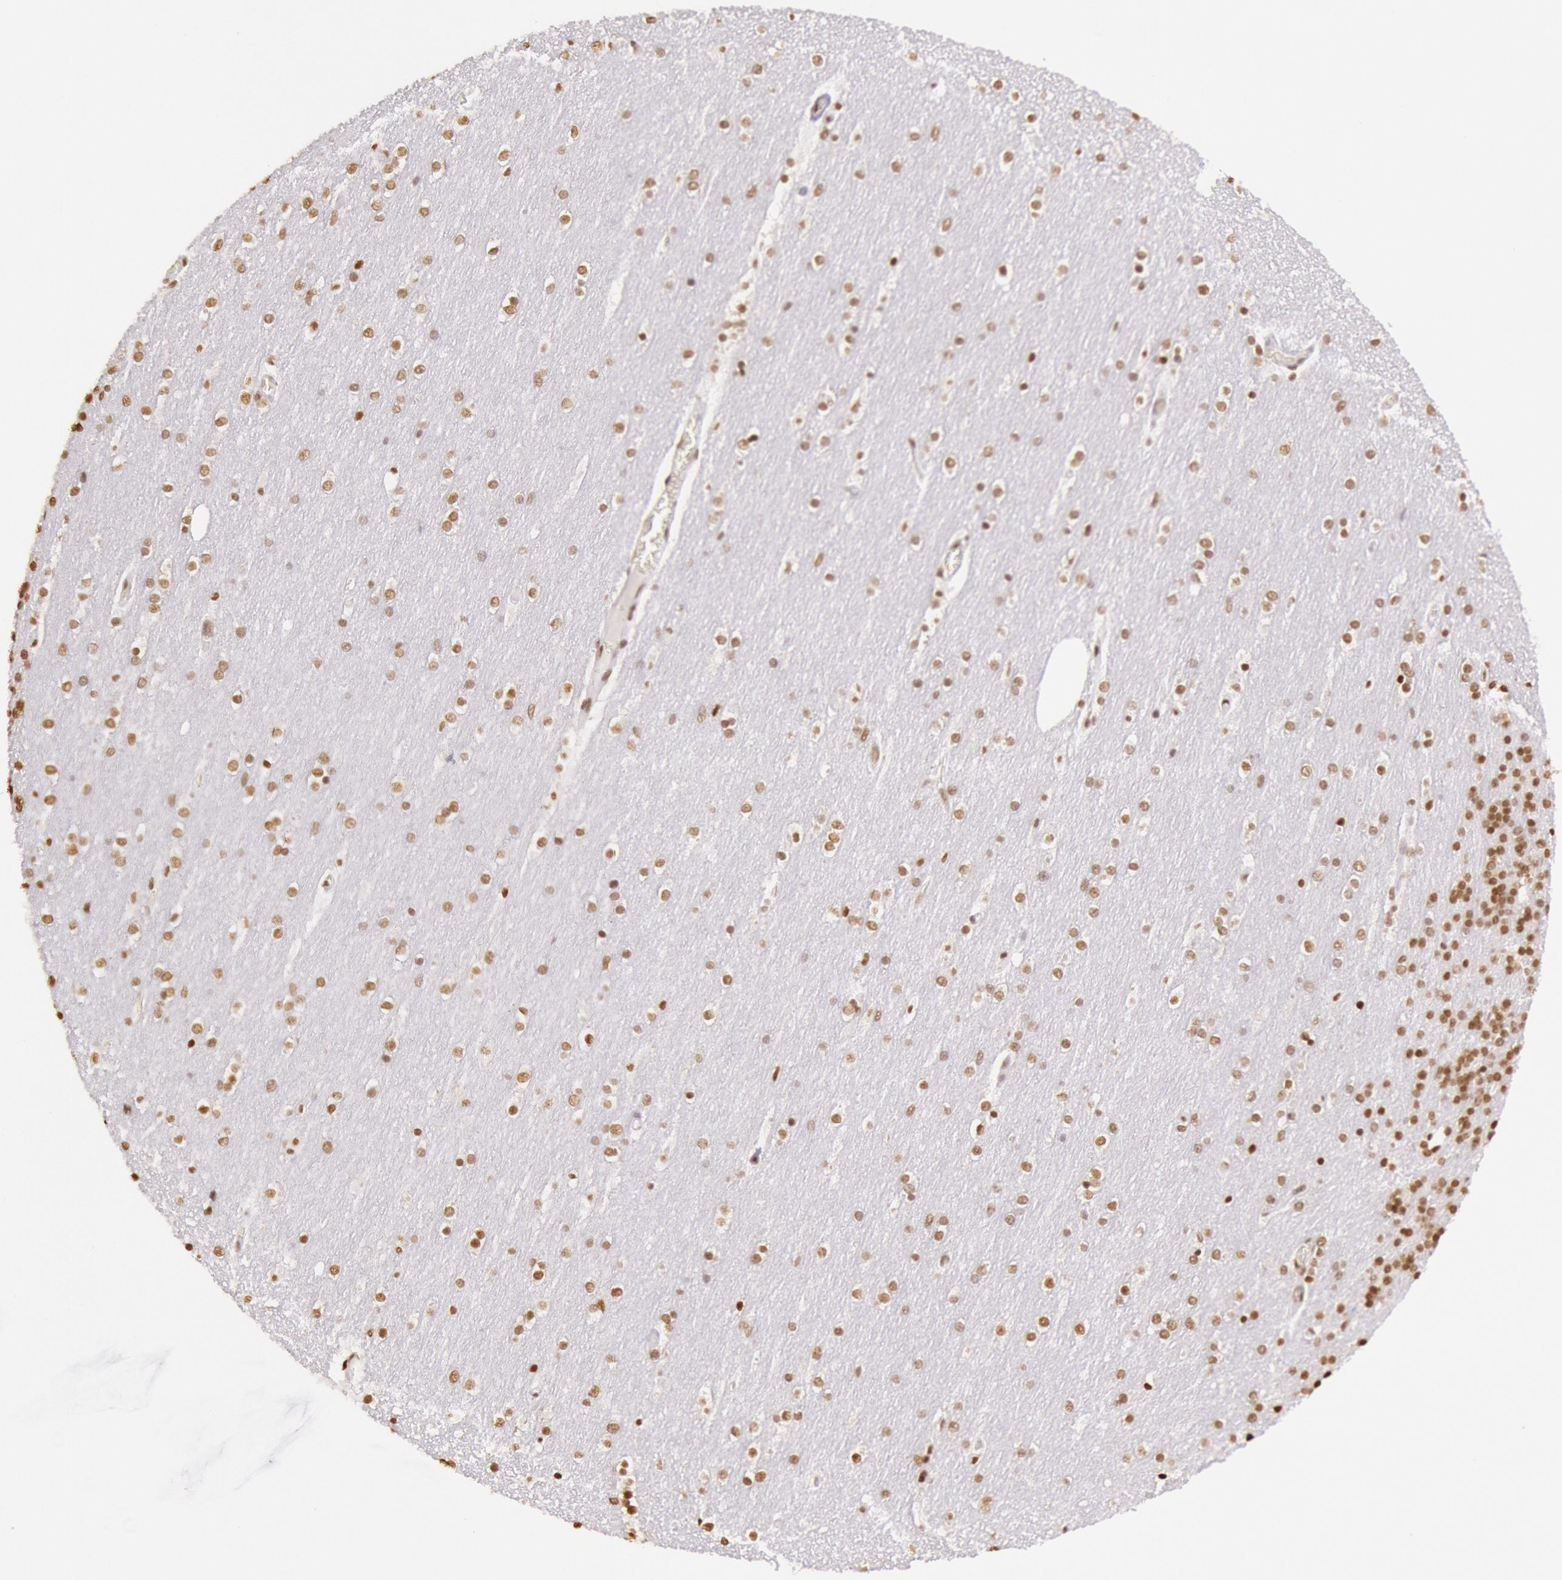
{"staining": {"intensity": "strong", "quantity": ">75%", "location": "nuclear"}, "tissue": "cerebellum", "cell_type": "Cells in granular layer", "image_type": "normal", "snomed": [{"axis": "morphology", "description": "Normal tissue, NOS"}, {"axis": "topography", "description": "Cerebellum"}], "caption": "A histopathology image showing strong nuclear expression in approximately >75% of cells in granular layer in unremarkable cerebellum, as visualized by brown immunohistochemical staining.", "gene": "HNRNPH1", "patient": {"sex": "female", "age": 54}}